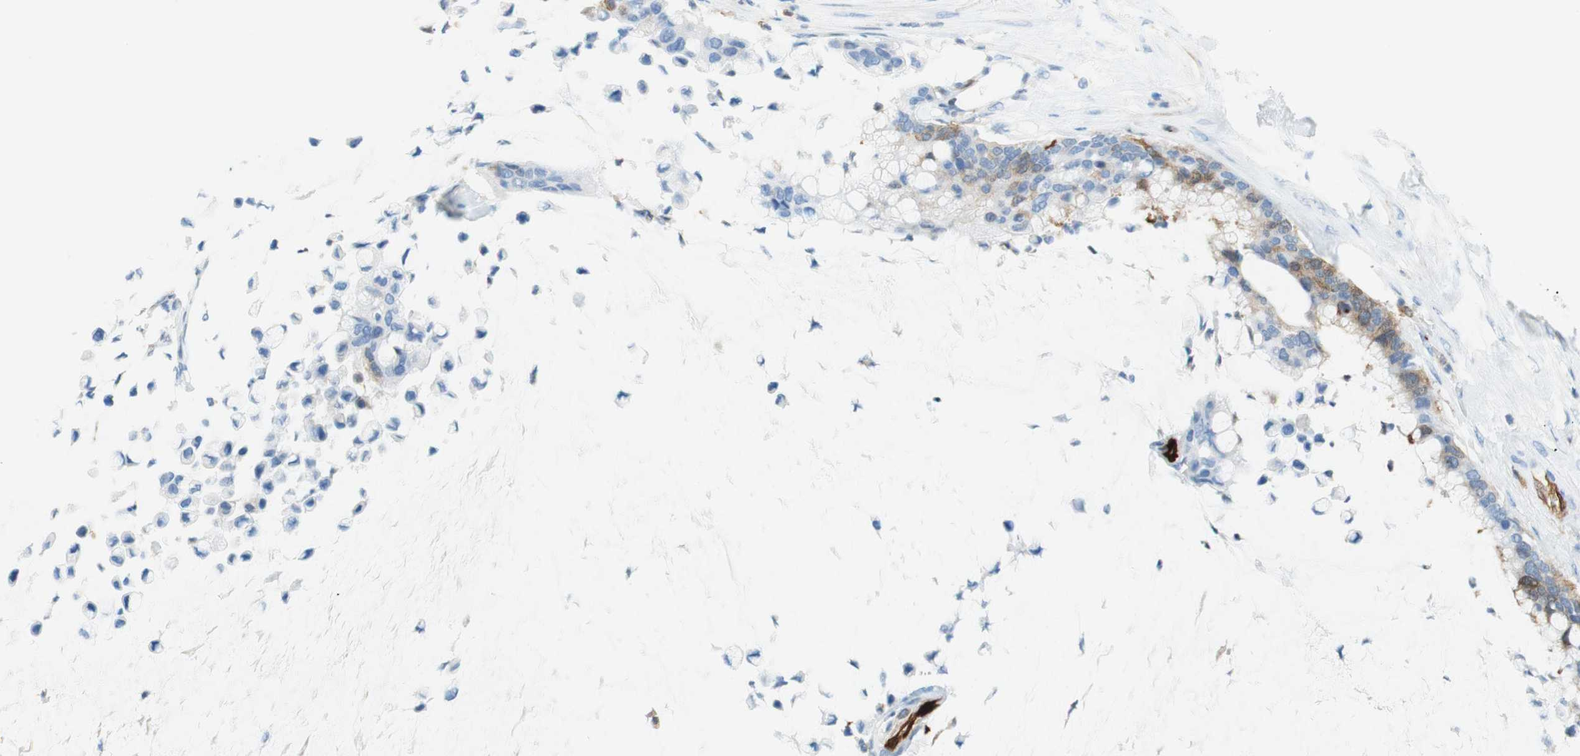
{"staining": {"intensity": "weak", "quantity": "<25%", "location": "cytoplasmic/membranous"}, "tissue": "pancreatic cancer", "cell_type": "Tumor cells", "image_type": "cancer", "snomed": [{"axis": "morphology", "description": "Adenocarcinoma, NOS"}, {"axis": "topography", "description": "Pancreas"}], "caption": "High power microscopy image of an immunohistochemistry (IHC) photomicrograph of adenocarcinoma (pancreatic), revealing no significant staining in tumor cells. (DAB (3,3'-diaminobenzidine) immunohistochemistry with hematoxylin counter stain).", "gene": "STMN1", "patient": {"sex": "male", "age": 41}}